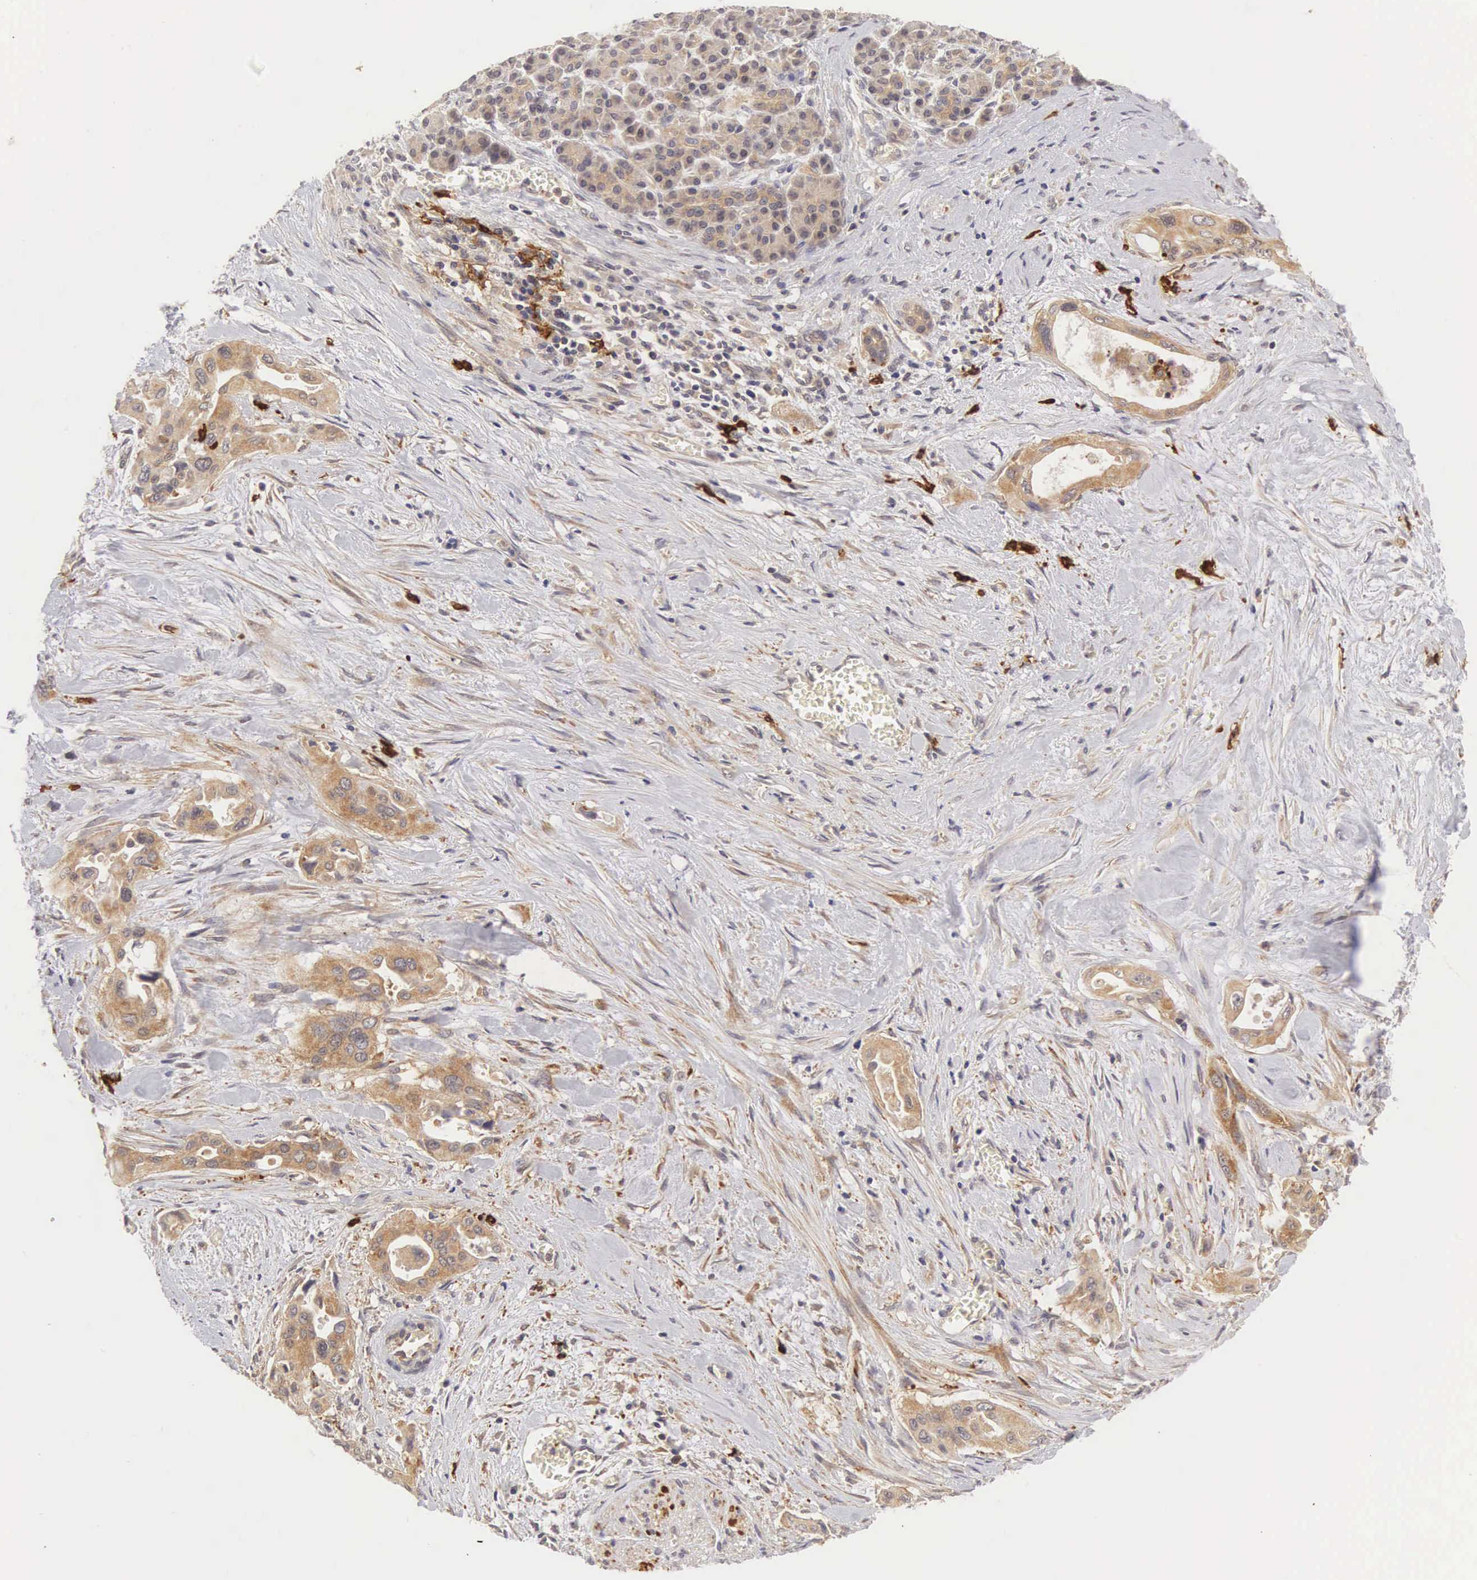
{"staining": {"intensity": "moderate", "quantity": ">75%", "location": "cytoplasmic/membranous"}, "tissue": "pancreatic cancer", "cell_type": "Tumor cells", "image_type": "cancer", "snomed": [{"axis": "morphology", "description": "Adenocarcinoma, NOS"}, {"axis": "topography", "description": "Pancreas"}], "caption": "DAB immunohistochemical staining of human pancreatic cancer (adenocarcinoma) exhibits moderate cytoplasmic/membranous protein staining in about >75% of tumor cells. (DAB (3,3'-diaminobenzidine) IHC, brown staining for protein, blue staining for nuclei).", "gene": "CD1A", "patient": {"sex": "male", "age": 77}}